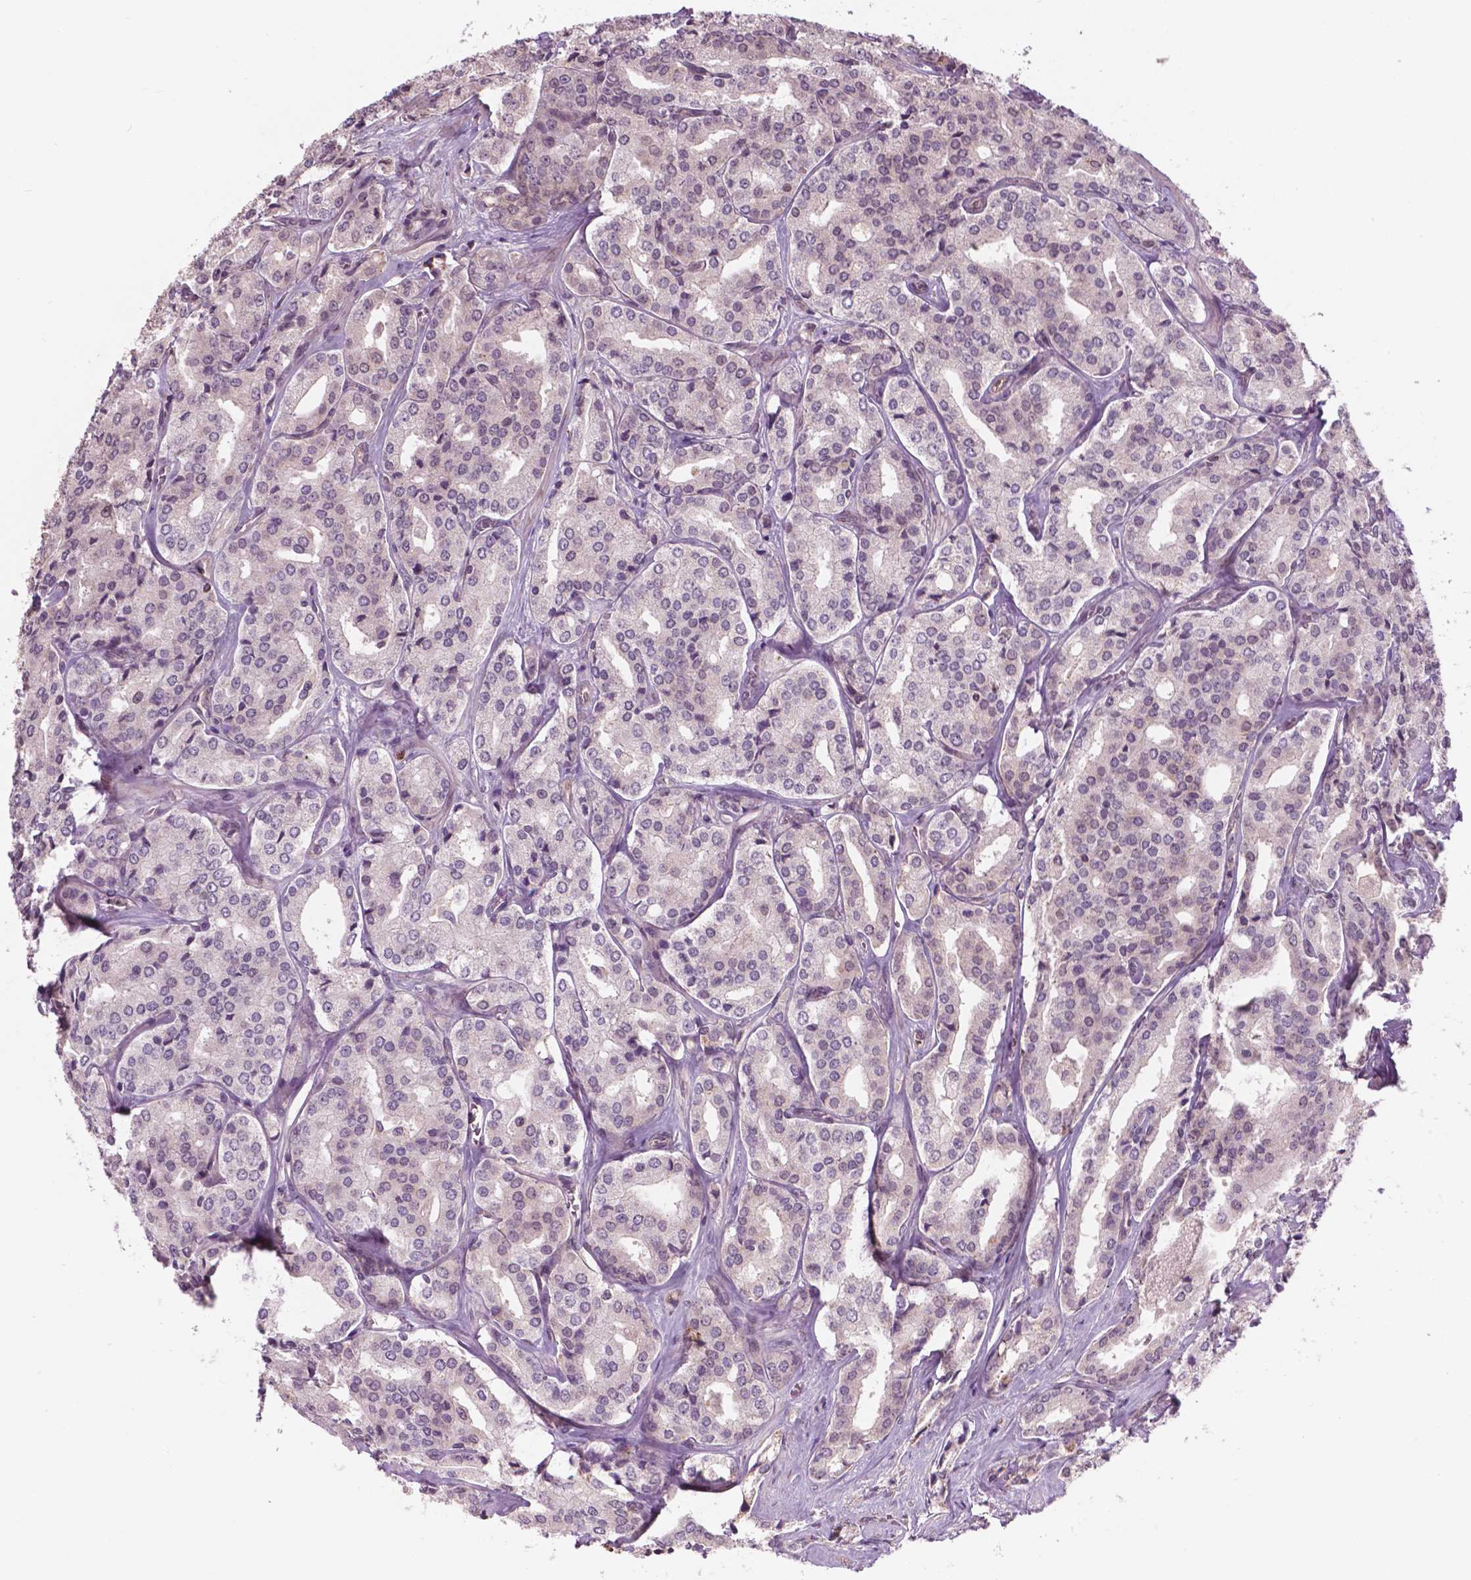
{"staining": {"intensity": "negative", "quantity": "none", "location": "none"}, "tissue": "prostate cancer", "cell_type": "Tumor cells", "image_type": "cancer", "snomed": [{"axis": "morphology", "description": "Adenocarcinoma, Low grade"}, {"axis": "topography", "description": "Prostate"}], "caption": "High power microscopy histopathology image of an immunohistochemistry micrograph of prostate cancer, revealing no significant positivity in tumor cells. The staining was performed using DAB to visualize the protein expression in brown, while the nuclei were stained in blue with hematoxylin (Magnification: 20x).", "gene": "NFAT5", "patient": {"sex": "male", "age": 56}}